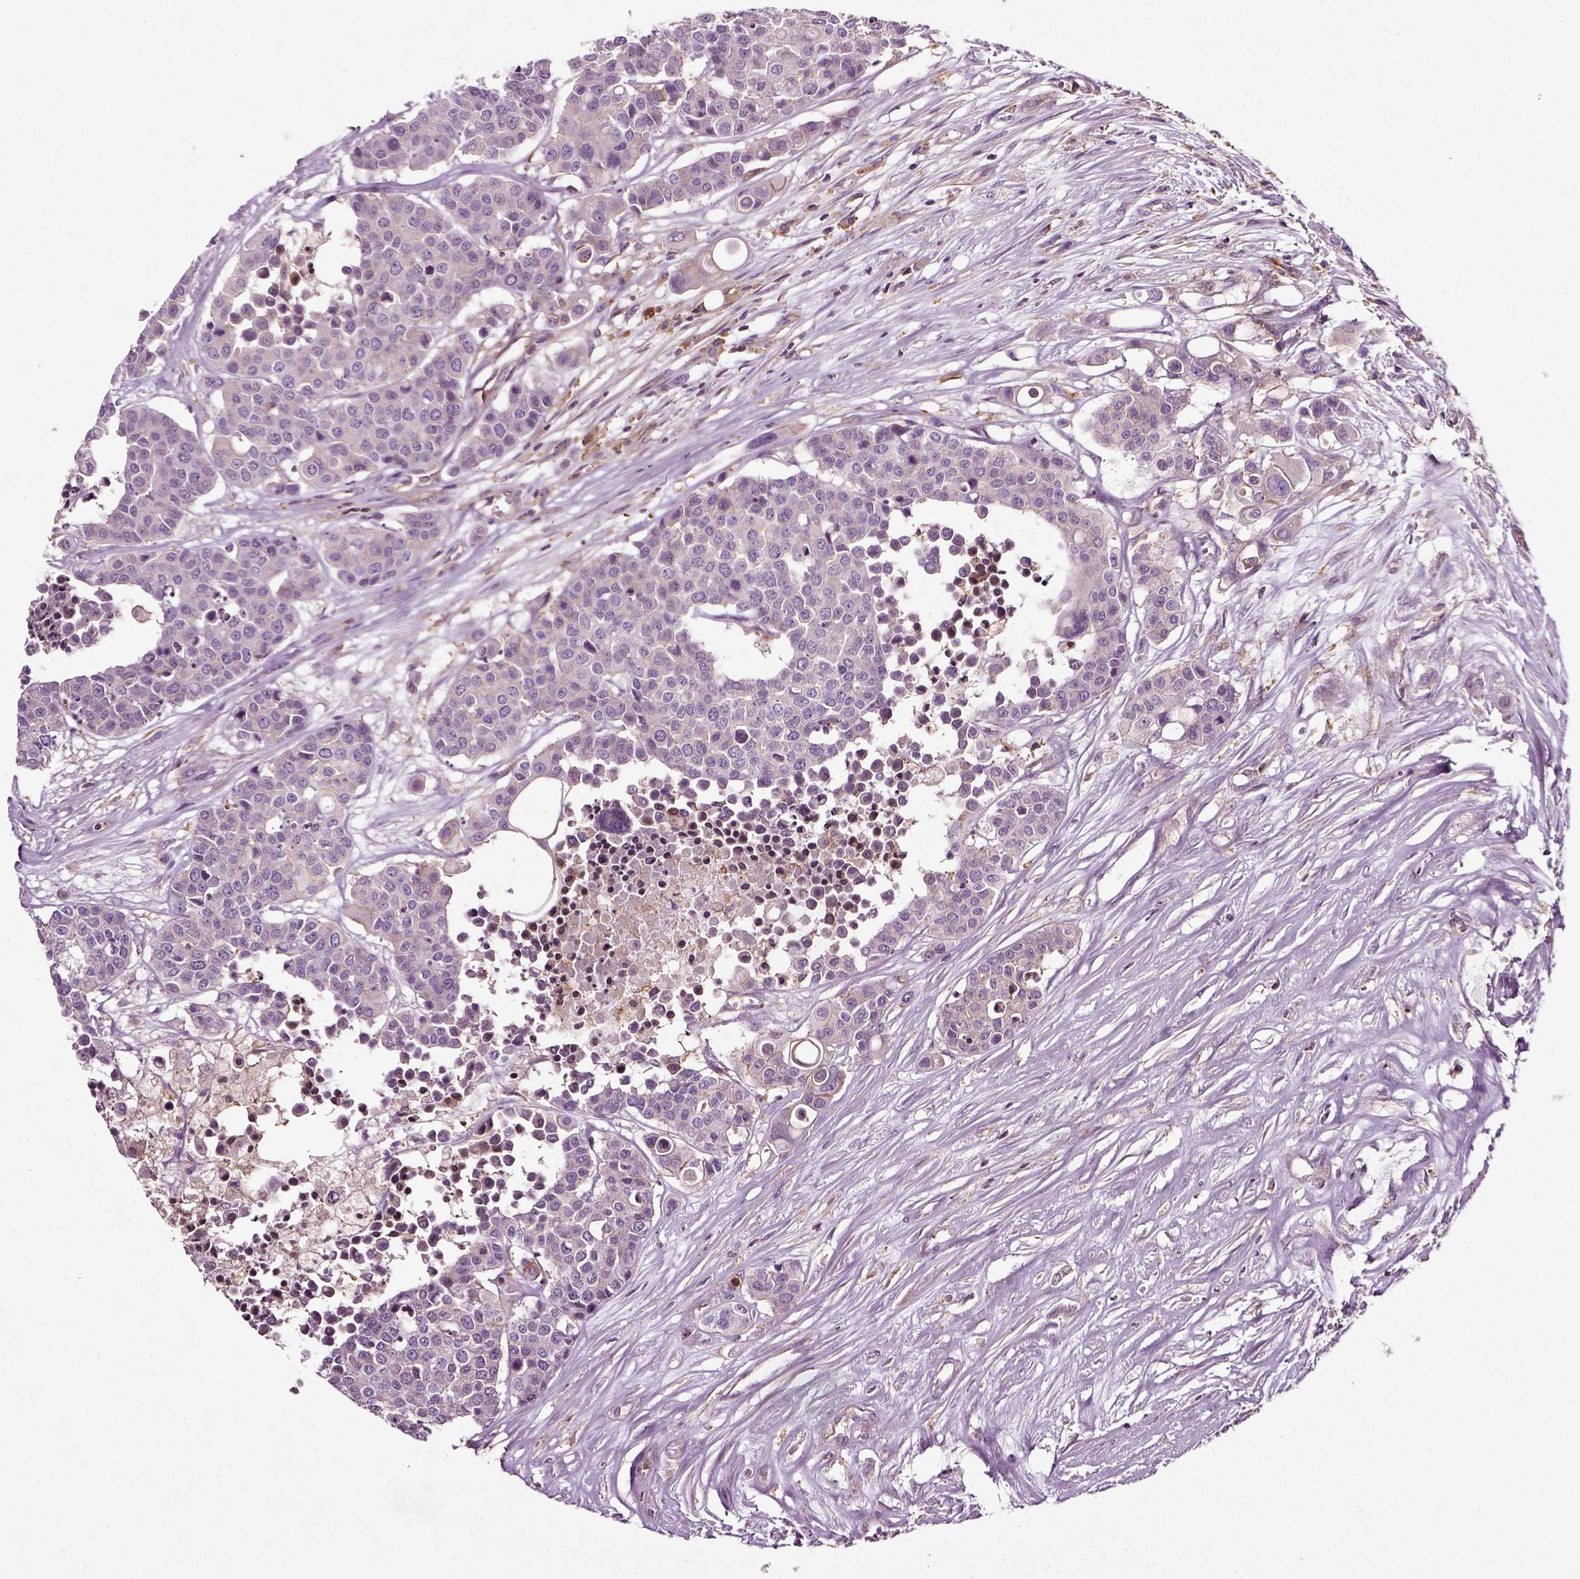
{"staining": {"intensity": "negative", "quantity": "none", "location": "none"}, "tissue": "carcinoid", "cell_type": "Tumor cells", "image_type": "cancer", "snomed": [{"axis": "morphology", "description": "Carcinoid, malignant, NOS"}, {"axis": "topography", "description": "Colon"}], "caption": "Immunohistochemistry image of neoplastic tissue: carcinoid (malignant) stained with DAB exhibits no significant protein positivity in tumor cells.", "gene": "RHOF", "patient": {"sex": "male", "age": 81}}